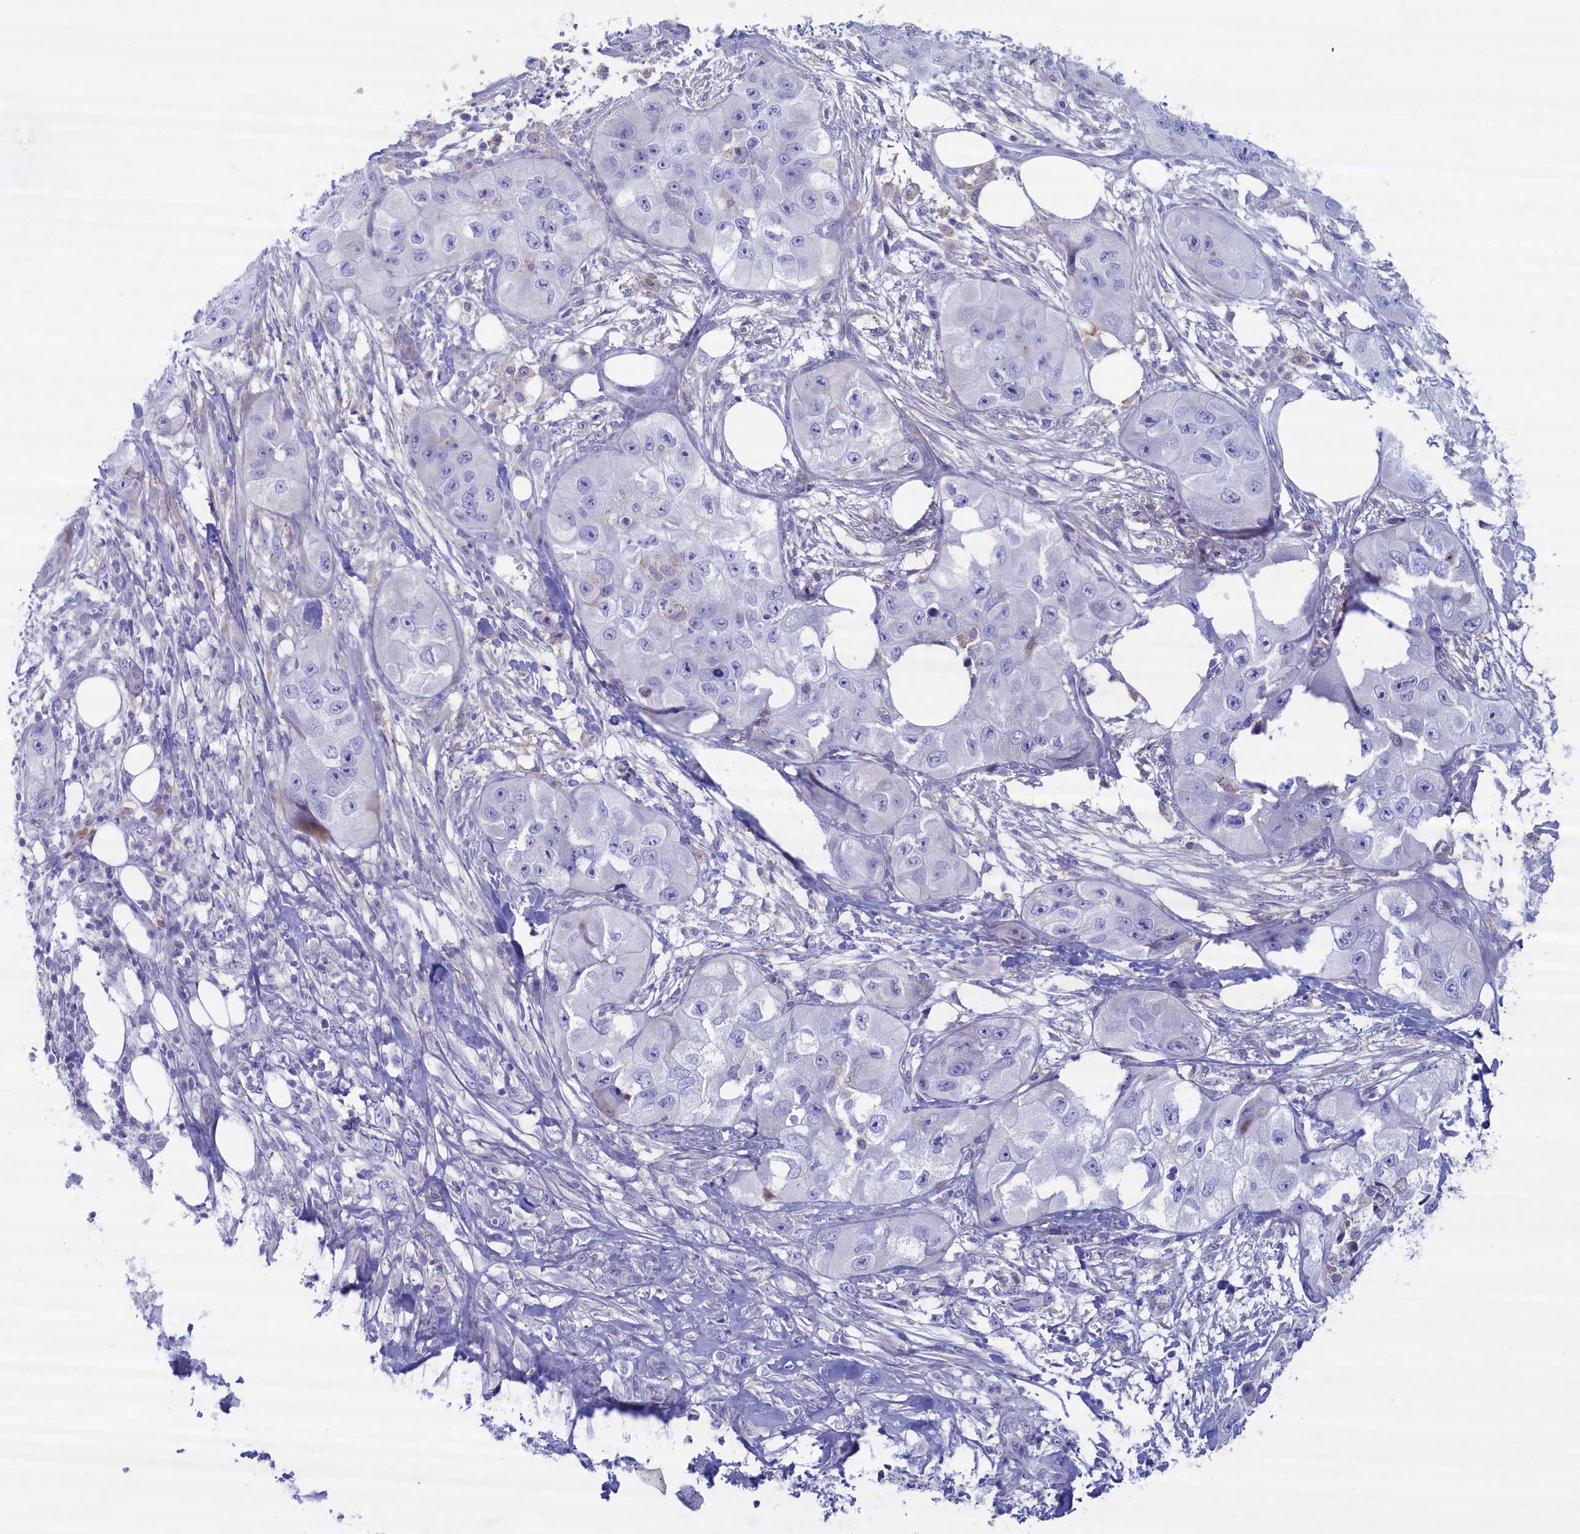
{"staining": {"intensity": "negative", "quantity": "none", "location": "none"}, "tissue": "skin cancer", "cell_type": "Tumor cells", "image_type": "cancer", "snomed": [{"axis": "morphology", "description": "Squamous cell carcinoma, NOS"}, {"axis": "topography", "description": "Skin"}, {"axis": "topography", "description": "Subcutis"}], "caption": "Image shows no significant protein staining in tumor cells of squamous cell carcinoma (skin). Nuclei are stained in blue.", "gene": "MPV17L2", "patient": {"sex": "male", "age": 73}}